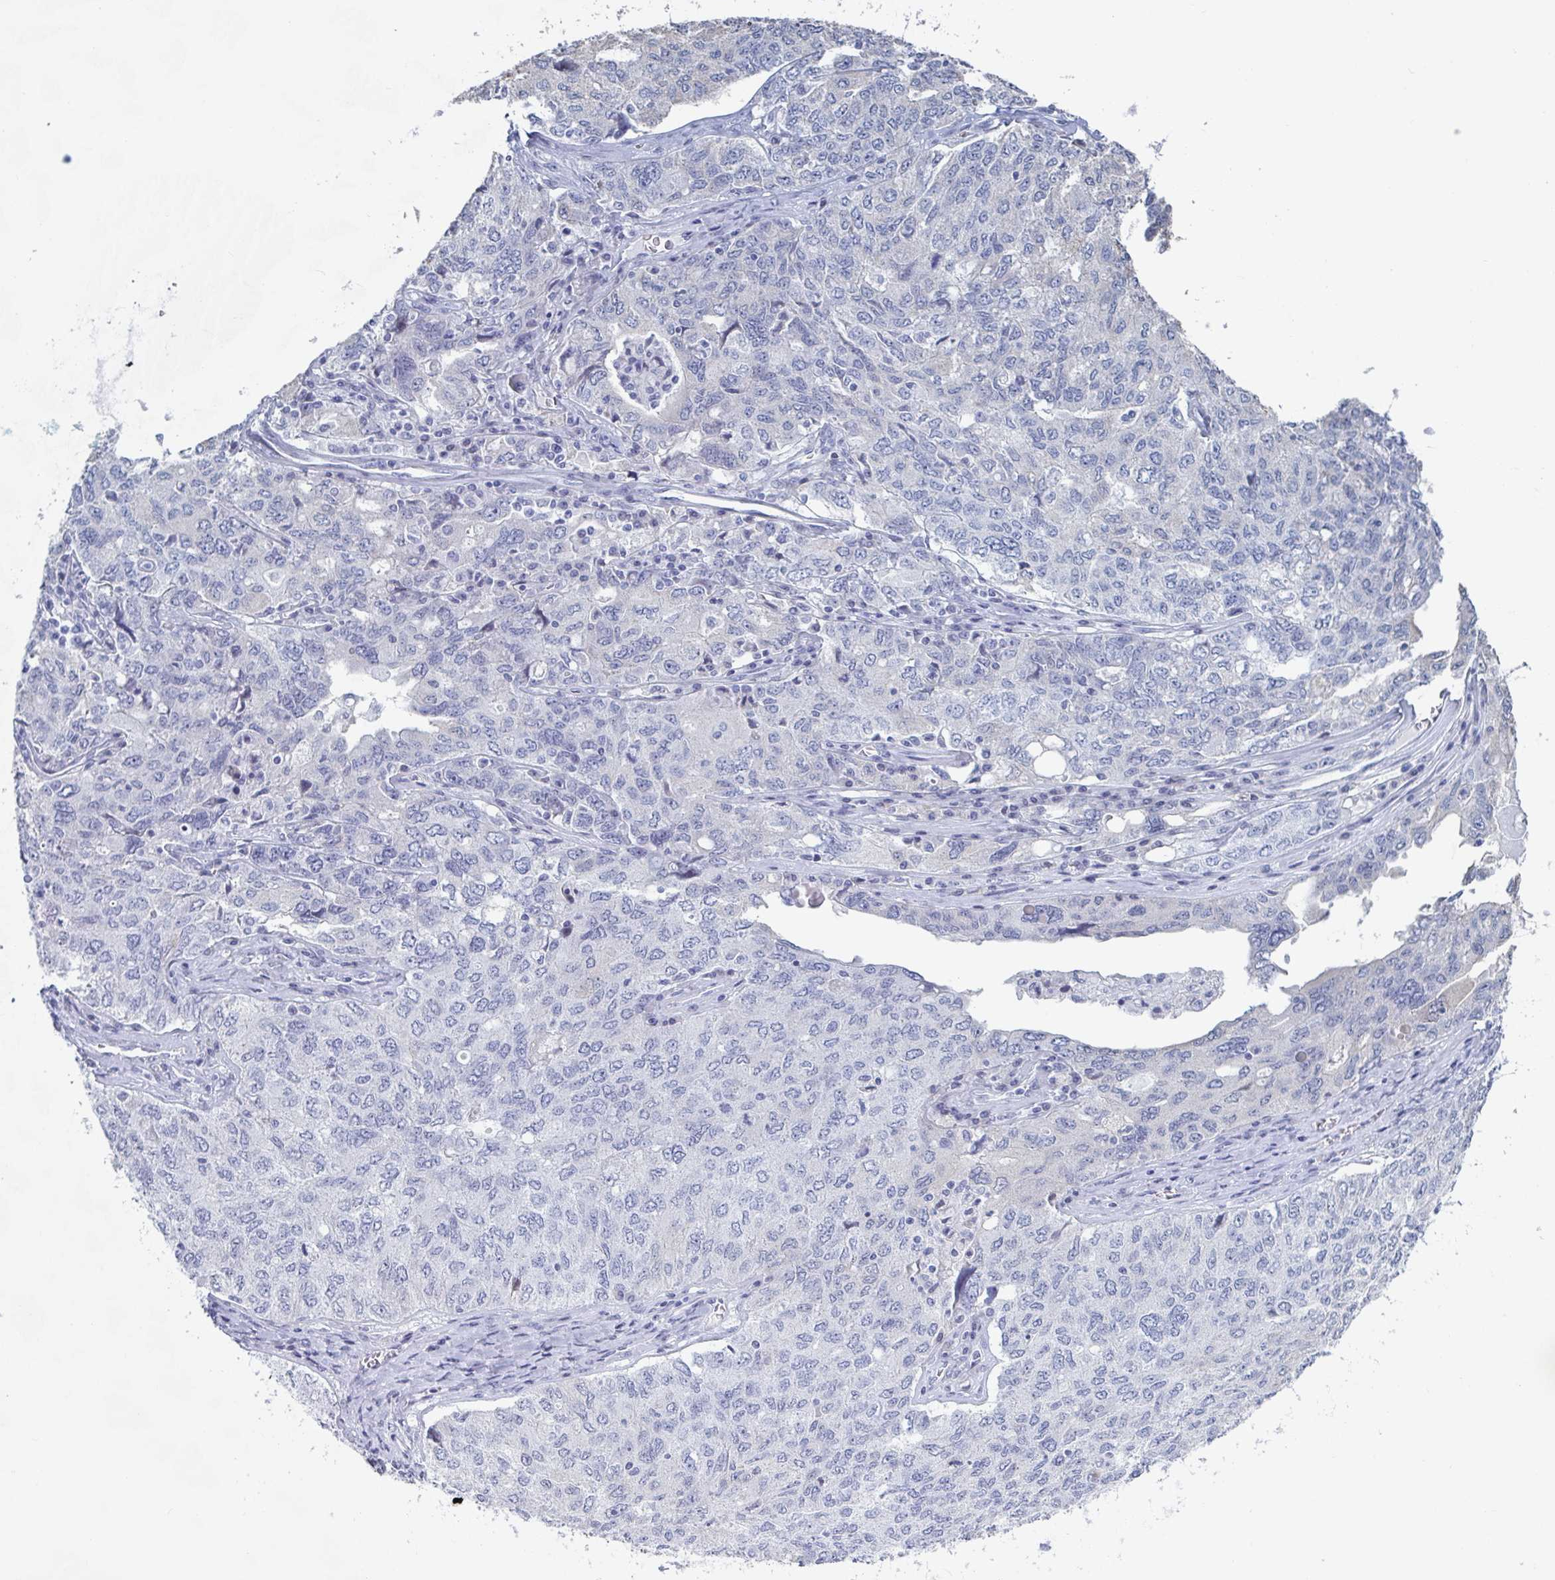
{"staining": {"intensity": "negative", "quantity": "none", "location": "none"}, "tissue": "ovarian cancer", "cell_type": "Tumor cells", "image_type": "cancer", "snomed": [{"axis": "morphology", "description": "Carcinoma, endometroid"}, {"axis": "topography", "description": "Ovary"}], "caption": "Tumor cells show no significant staining in ovarian endometroid carcinoma.", "gene": "FOXA1", "patient": {"sex": "female", "age": 62}}